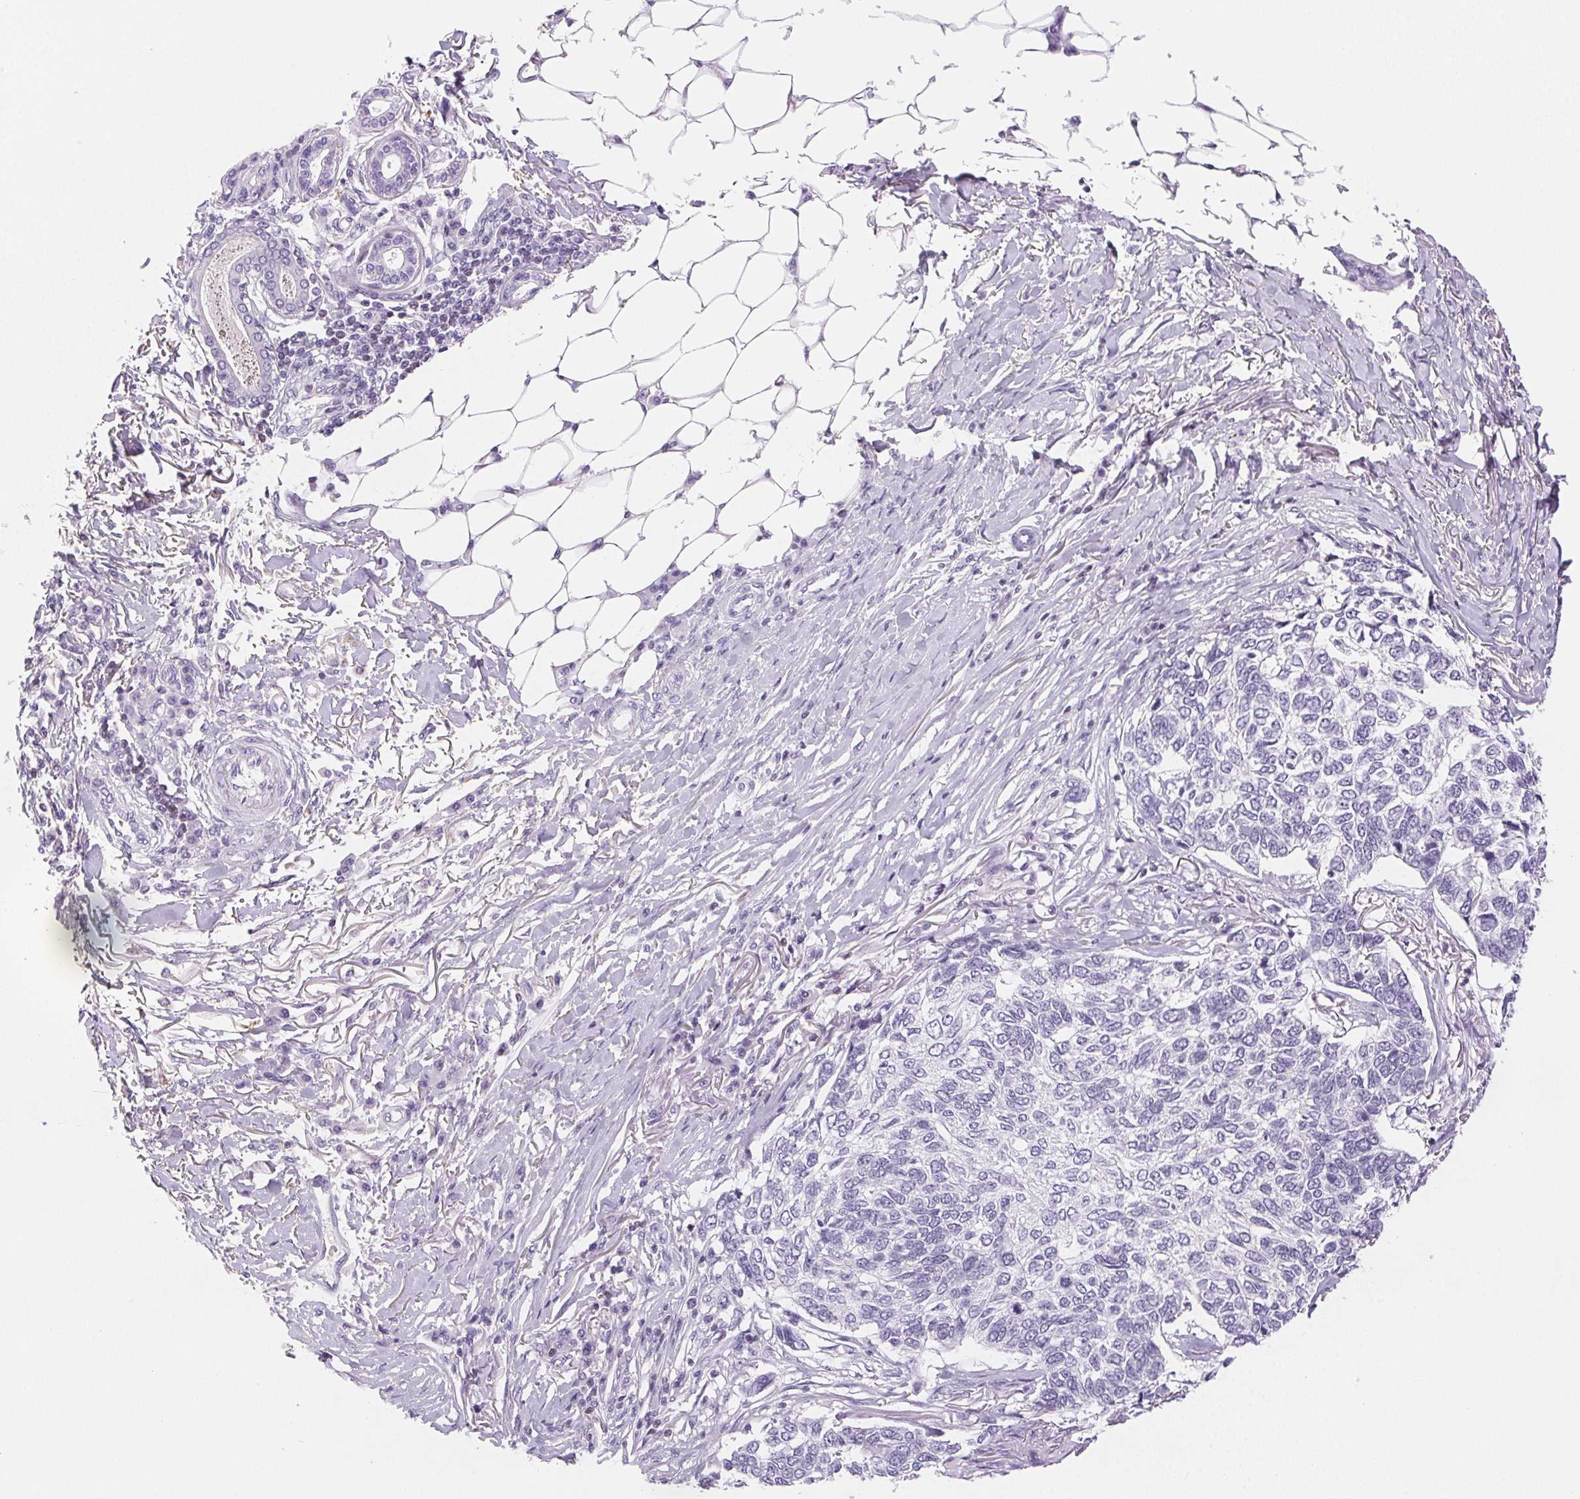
{"staining": {"intensity": "negative", "quantity": "none", "location": "none"}, "tissue": "skin cancer", "cell_type": "Tumor cells", "image_type": "cancer", "snomed": [{"axis": "morphology", "description": "Basal cell carcinoma"}, {"axis": "topography", "description": "Skin"}], "caption": "High power microscopy image of an IHC photomicrograph of basal cell carcinoma (skin), revealing no significant expression in tumor cells.", "gene": "BEND2", "patient": {"sex": "female", "age": 65}}